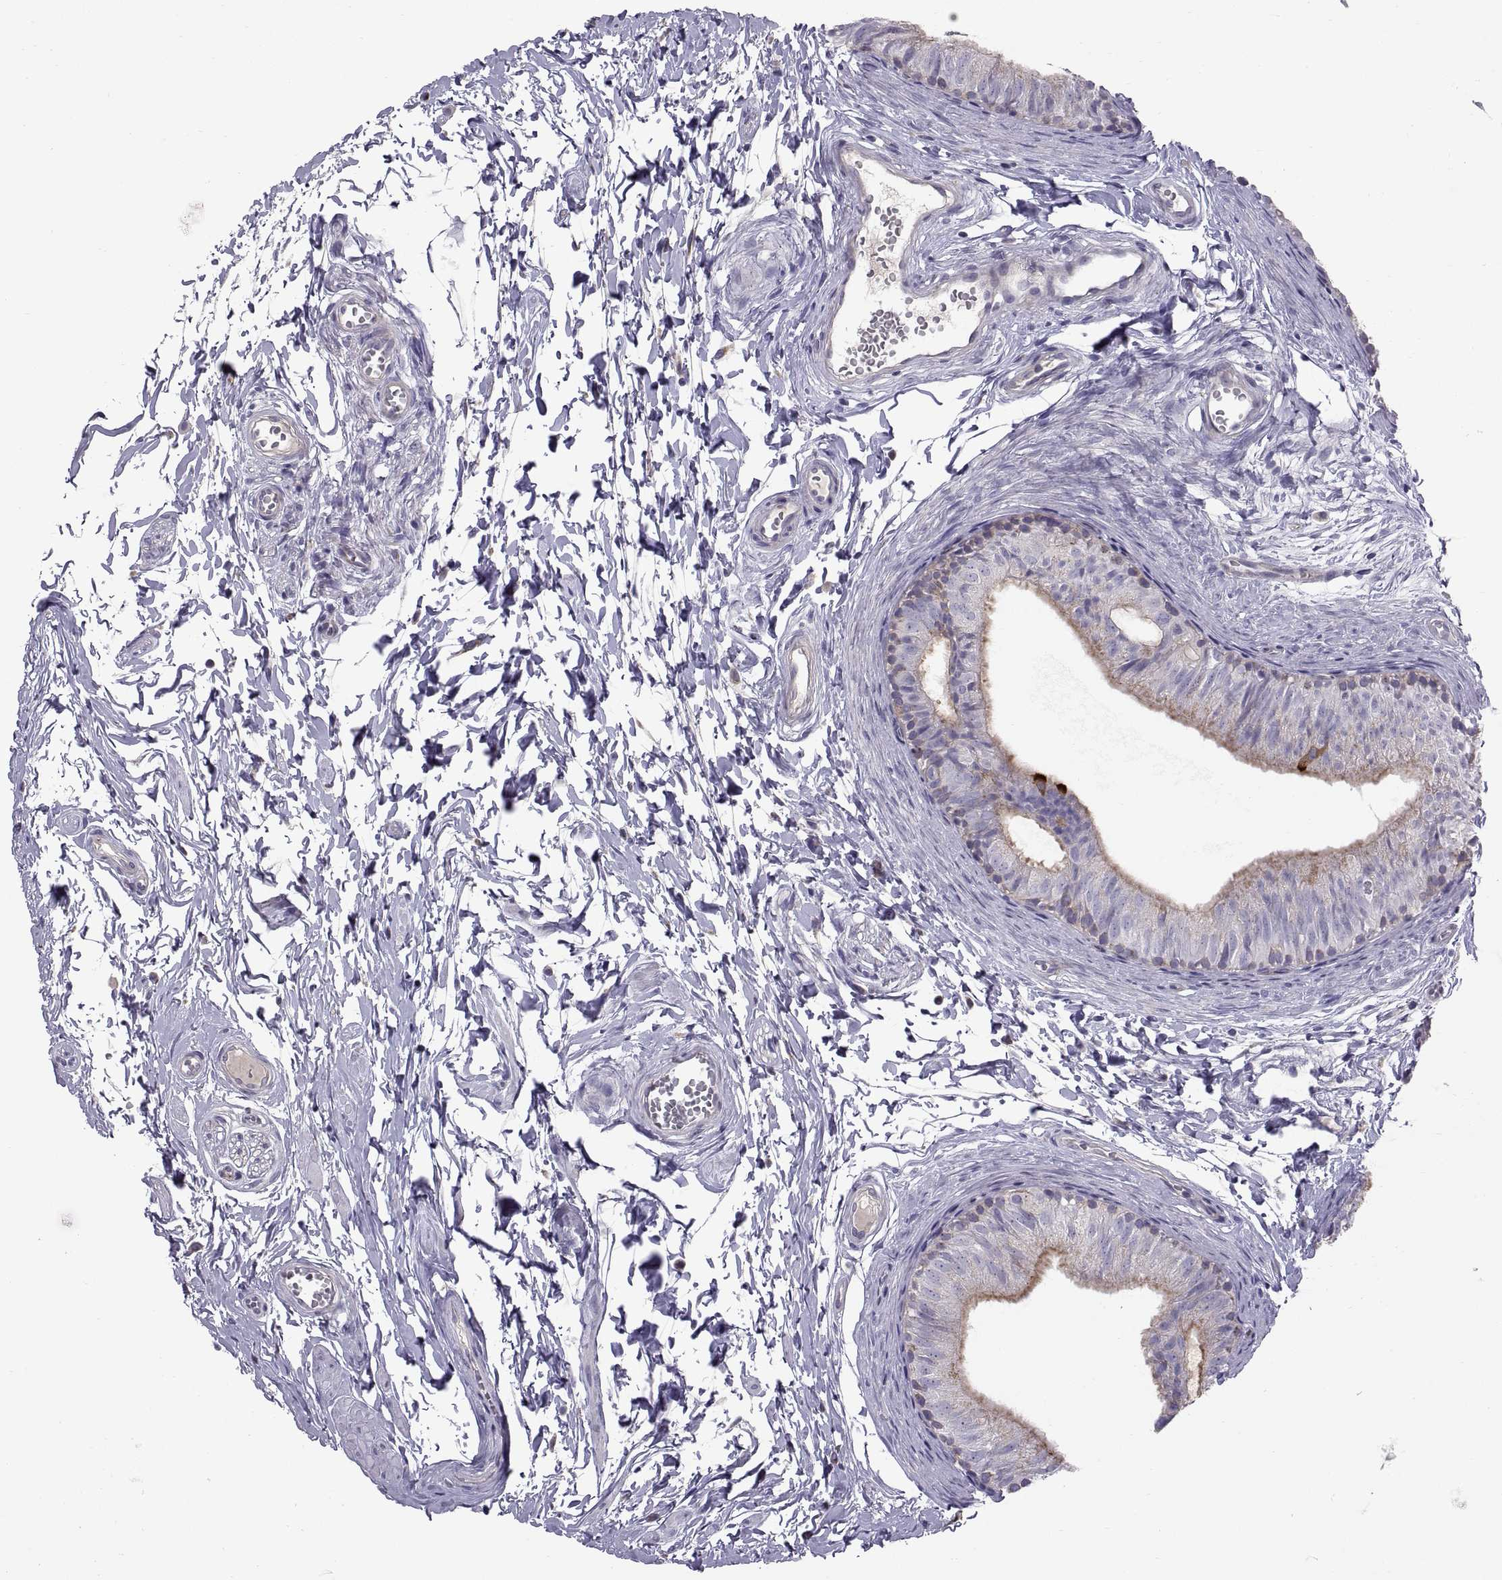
{"staining": {"intensity": "strong", "quantity": "25%-75%", "location": "cytoplasmic/membranous"}, "tissue": "epididymis", "cell_type": "Glandular cells", "image_type": "normal", "snomed": [{"axis": "morphology", "description": "Normal tissue, NOS"}, {"axis": "topography", "description": "Epididymis"}], "caption": "Normal epididymis displays strong cytoplasmic/membranous expression in approximately 25%-75% of glandular cells, visualized by immunohistochemistry.", "gene": "ARSL", "patient": {"sex": "male", "age": 22}}